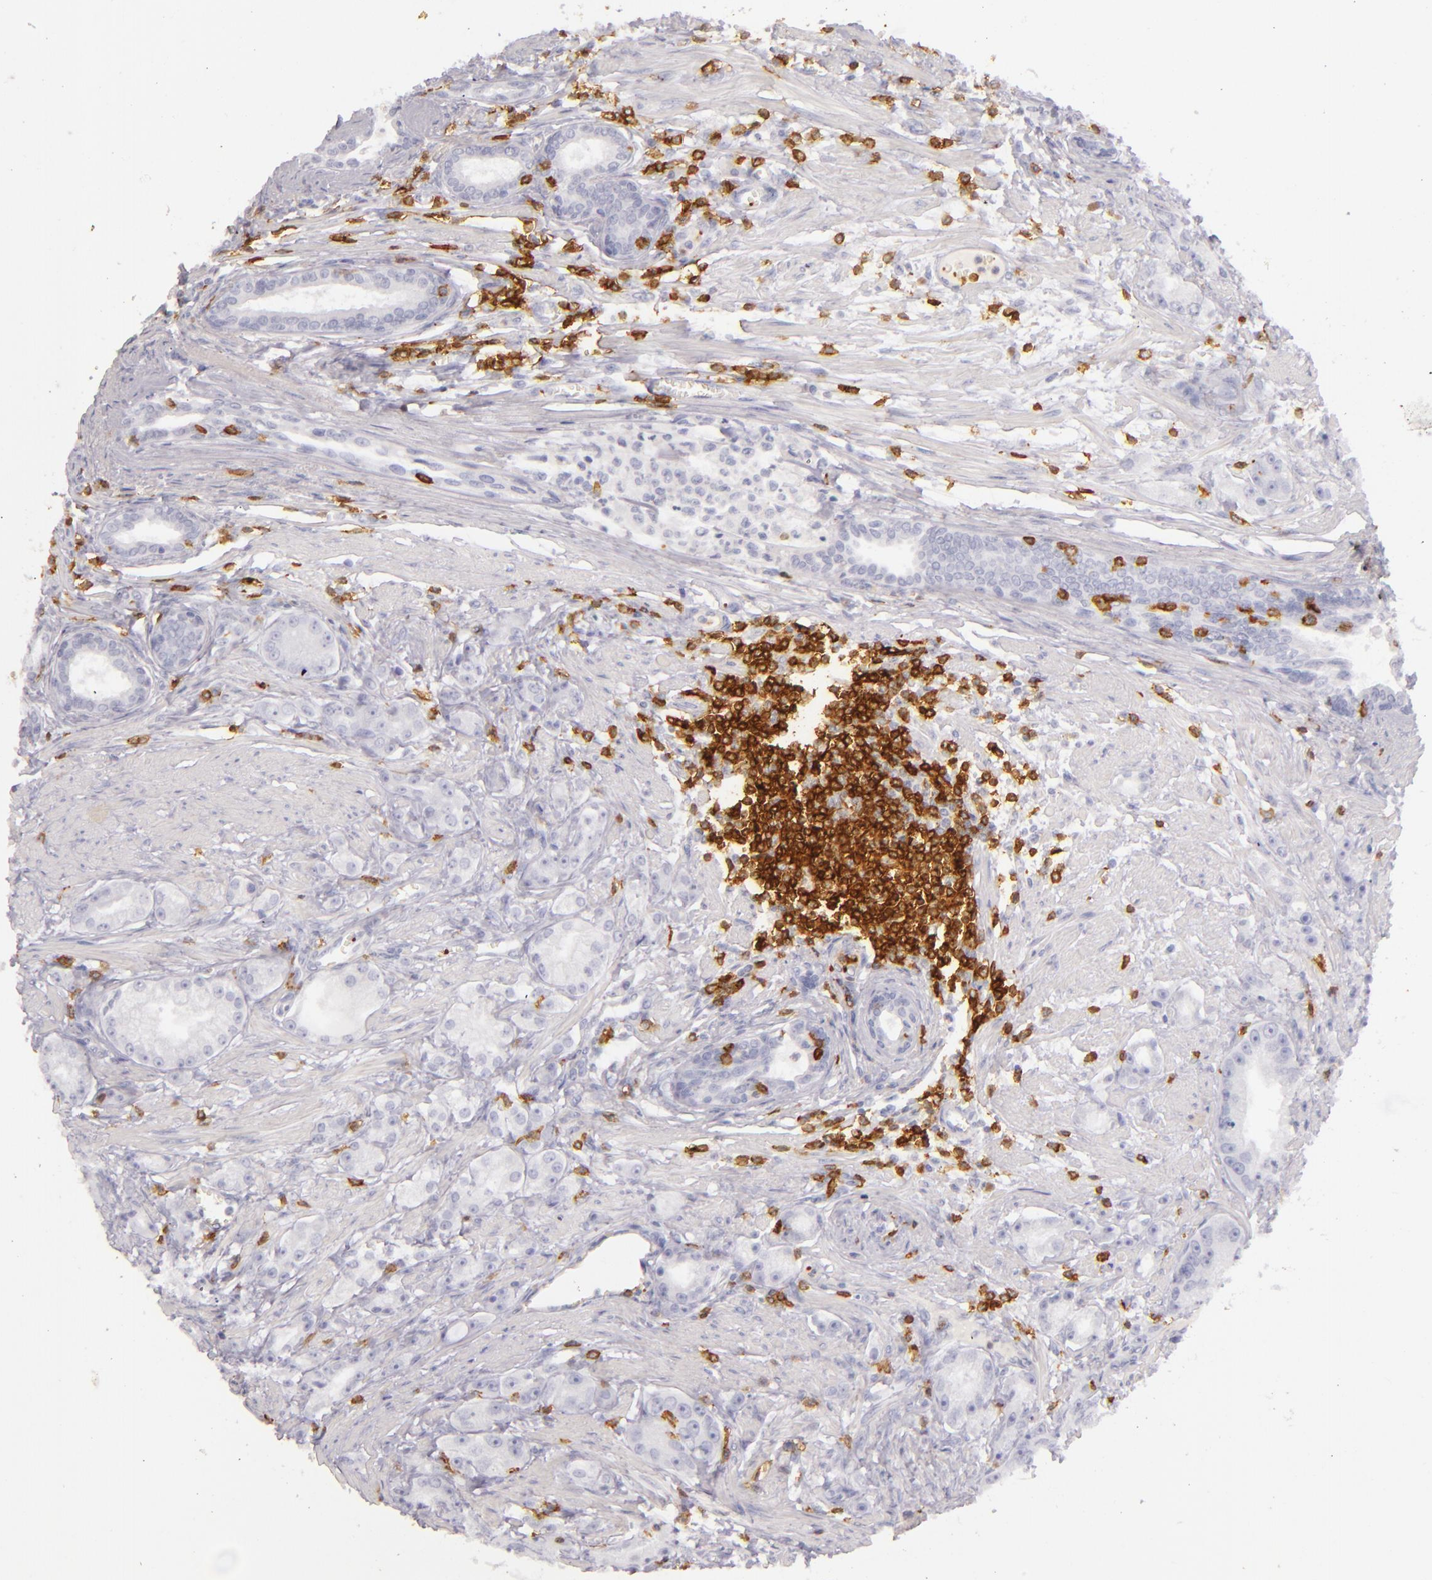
{"staining": {"intensity": "negative", "quantity": "none", "location": "none"}, "tissue": "prostate cancer", "cell_type": "Tumor cells", "image_type": "cancer", "snomed": [{"axis": "morphology", "description": "Adenocarcinoma, Medium grade"}, {"axis": "topography", "description": "Prostate"}], "caption": "Tumor cells show no significant protein positivity in medium-grade adenocarcinoma (prostate). The staining is performed using DAB brown chromogen with nuclei counter-stained in using hematoxylin.", "gene": "LAT", "patient": {"sex": "male", "age": 72}}